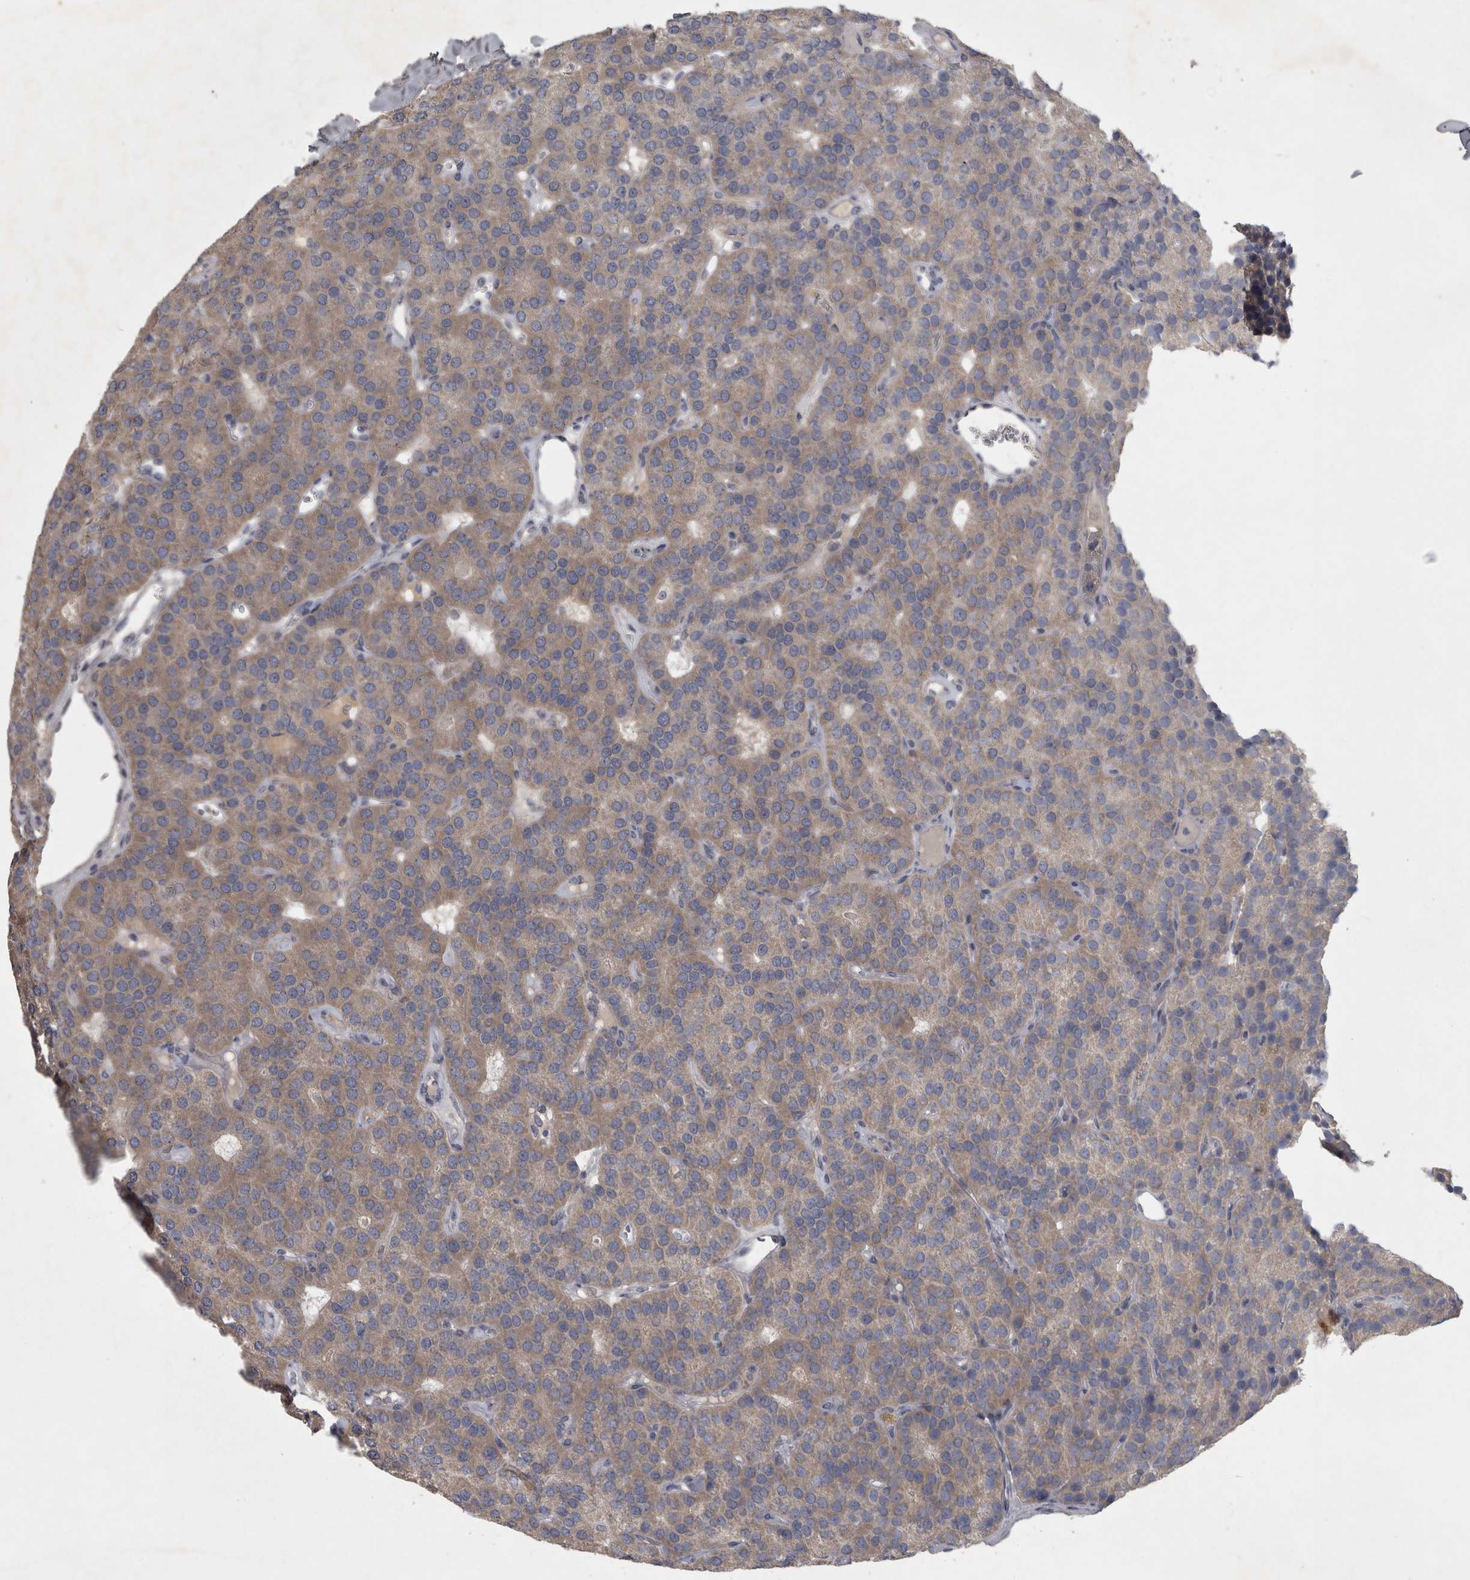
{"staining": {"intensity": "weak", "quantity": "25%-75%", "location": "cytoplasmic/membranous"}, "tissue": "parathyroid gland", "cell_type": "Glandular cells", "image_type": "normal", "snomed": [{"axis": "morphology", "description": "Normal tissue, NOS"}, {"axis": "morphology", "description": "Adenoma, NOS"}, {"axis": "topography", "description": "Parathyroid gland"}], "caption": "IHC (DAB (3,3'-diaminobenzidine)) staining of benign parathyroid gland reveals weak cytoplasmic/membranous protein expression in about 25%-75% of glandular cells.", "gene": "ENPP7", "patient": {"sex": "female", "age": 86}}